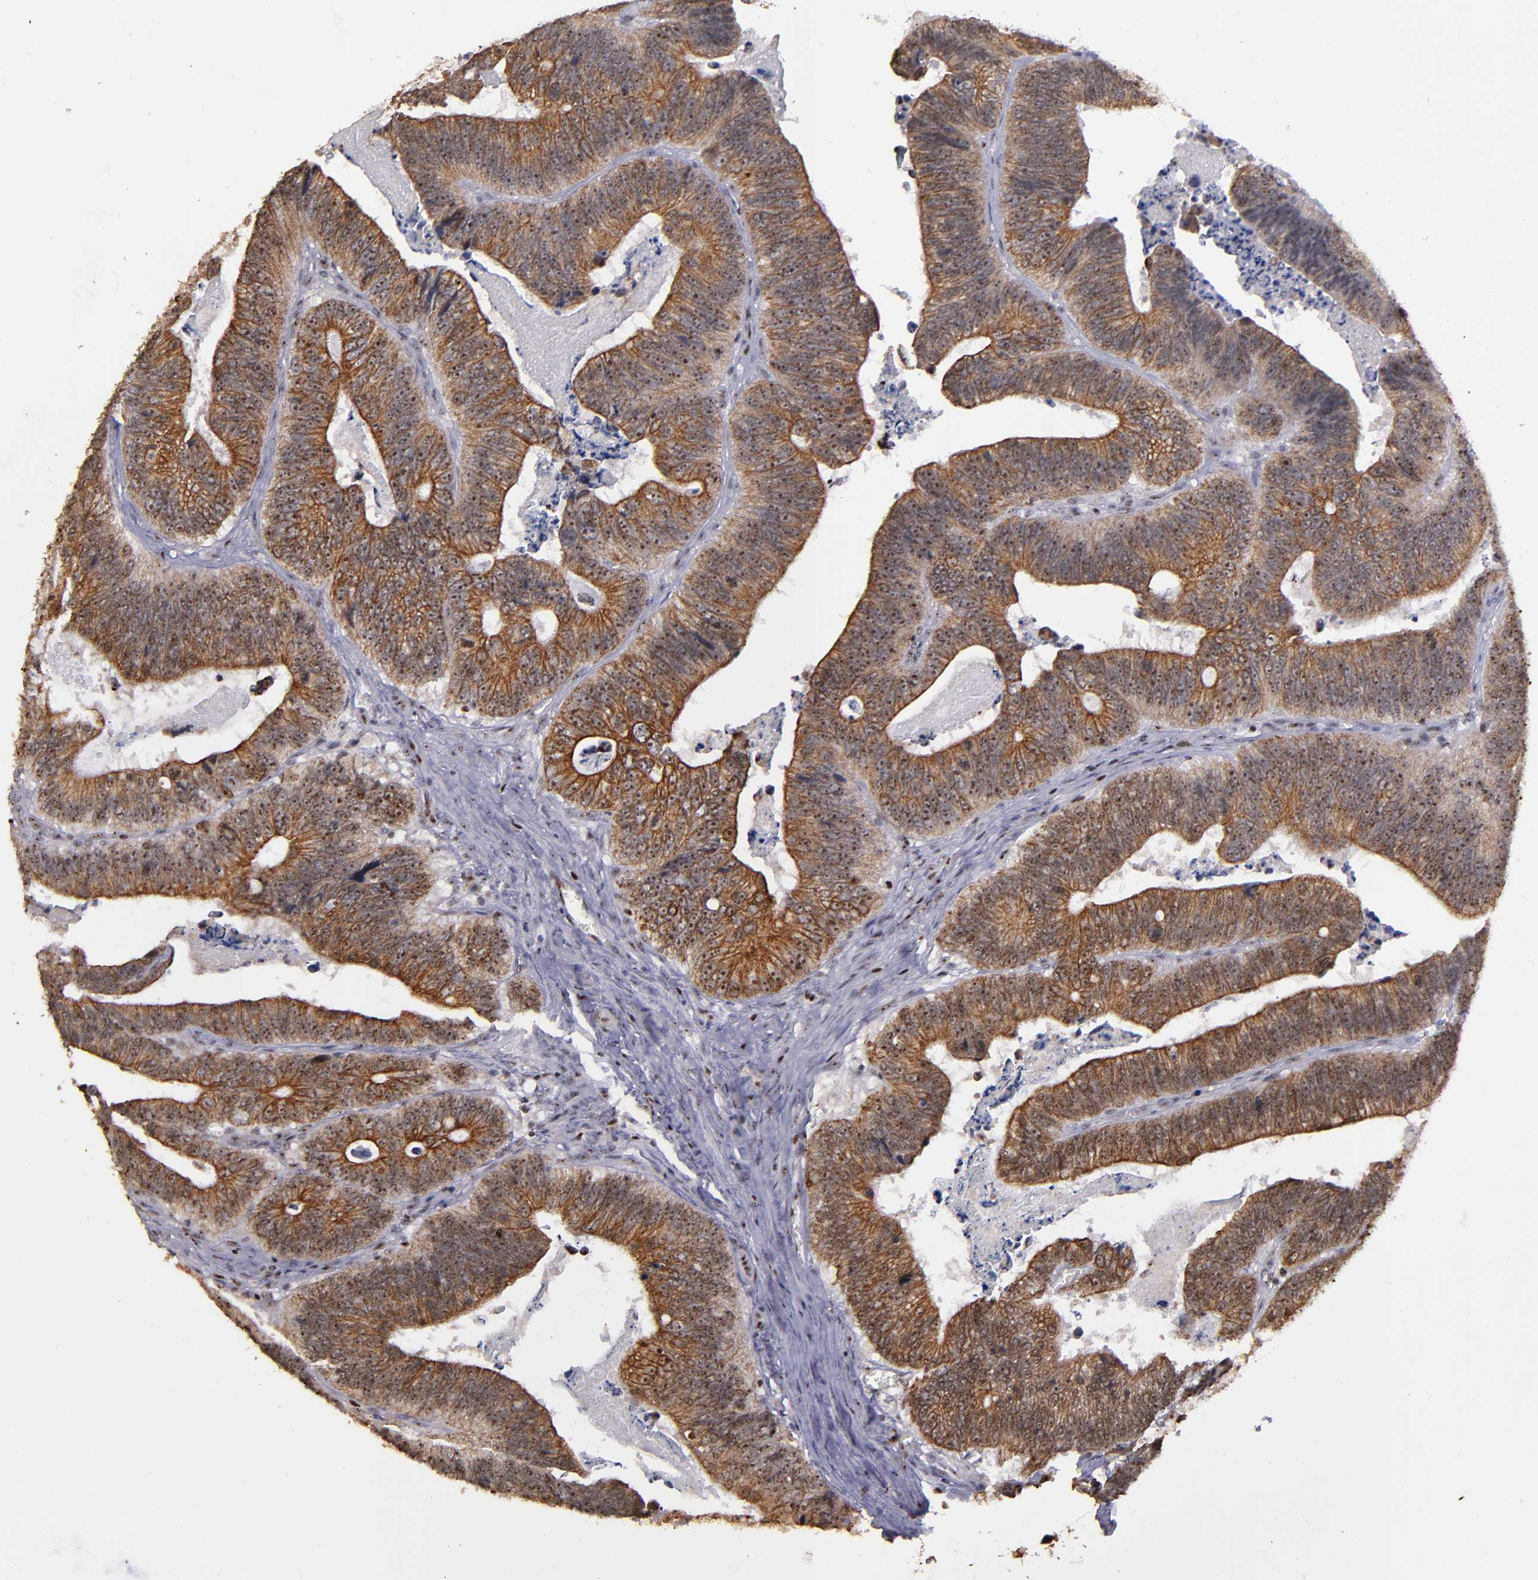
{"staining": {"intensity": "moderate", "quantity": ">75%", "location": "cytoplasmic/membranous,nuclear"}, "tissue": "colorectal cancer", "cell_type": "Tumor cells", "image_type": "cancer", "snomed": [{"axis": "morphology", "description": "Adenocarcinoma, NOS"}, {"axis": "topography", "description": "Colon"}], "caption": "About >75% of tumor cells in human colorectal adenocarcinoma show moderate cytoplasmic/membranous and nuclear protein positivity as visualized by brown immunohistochemical staining.", "gene": "DDX24", "patient": {"sex": "male", "age": 72}}